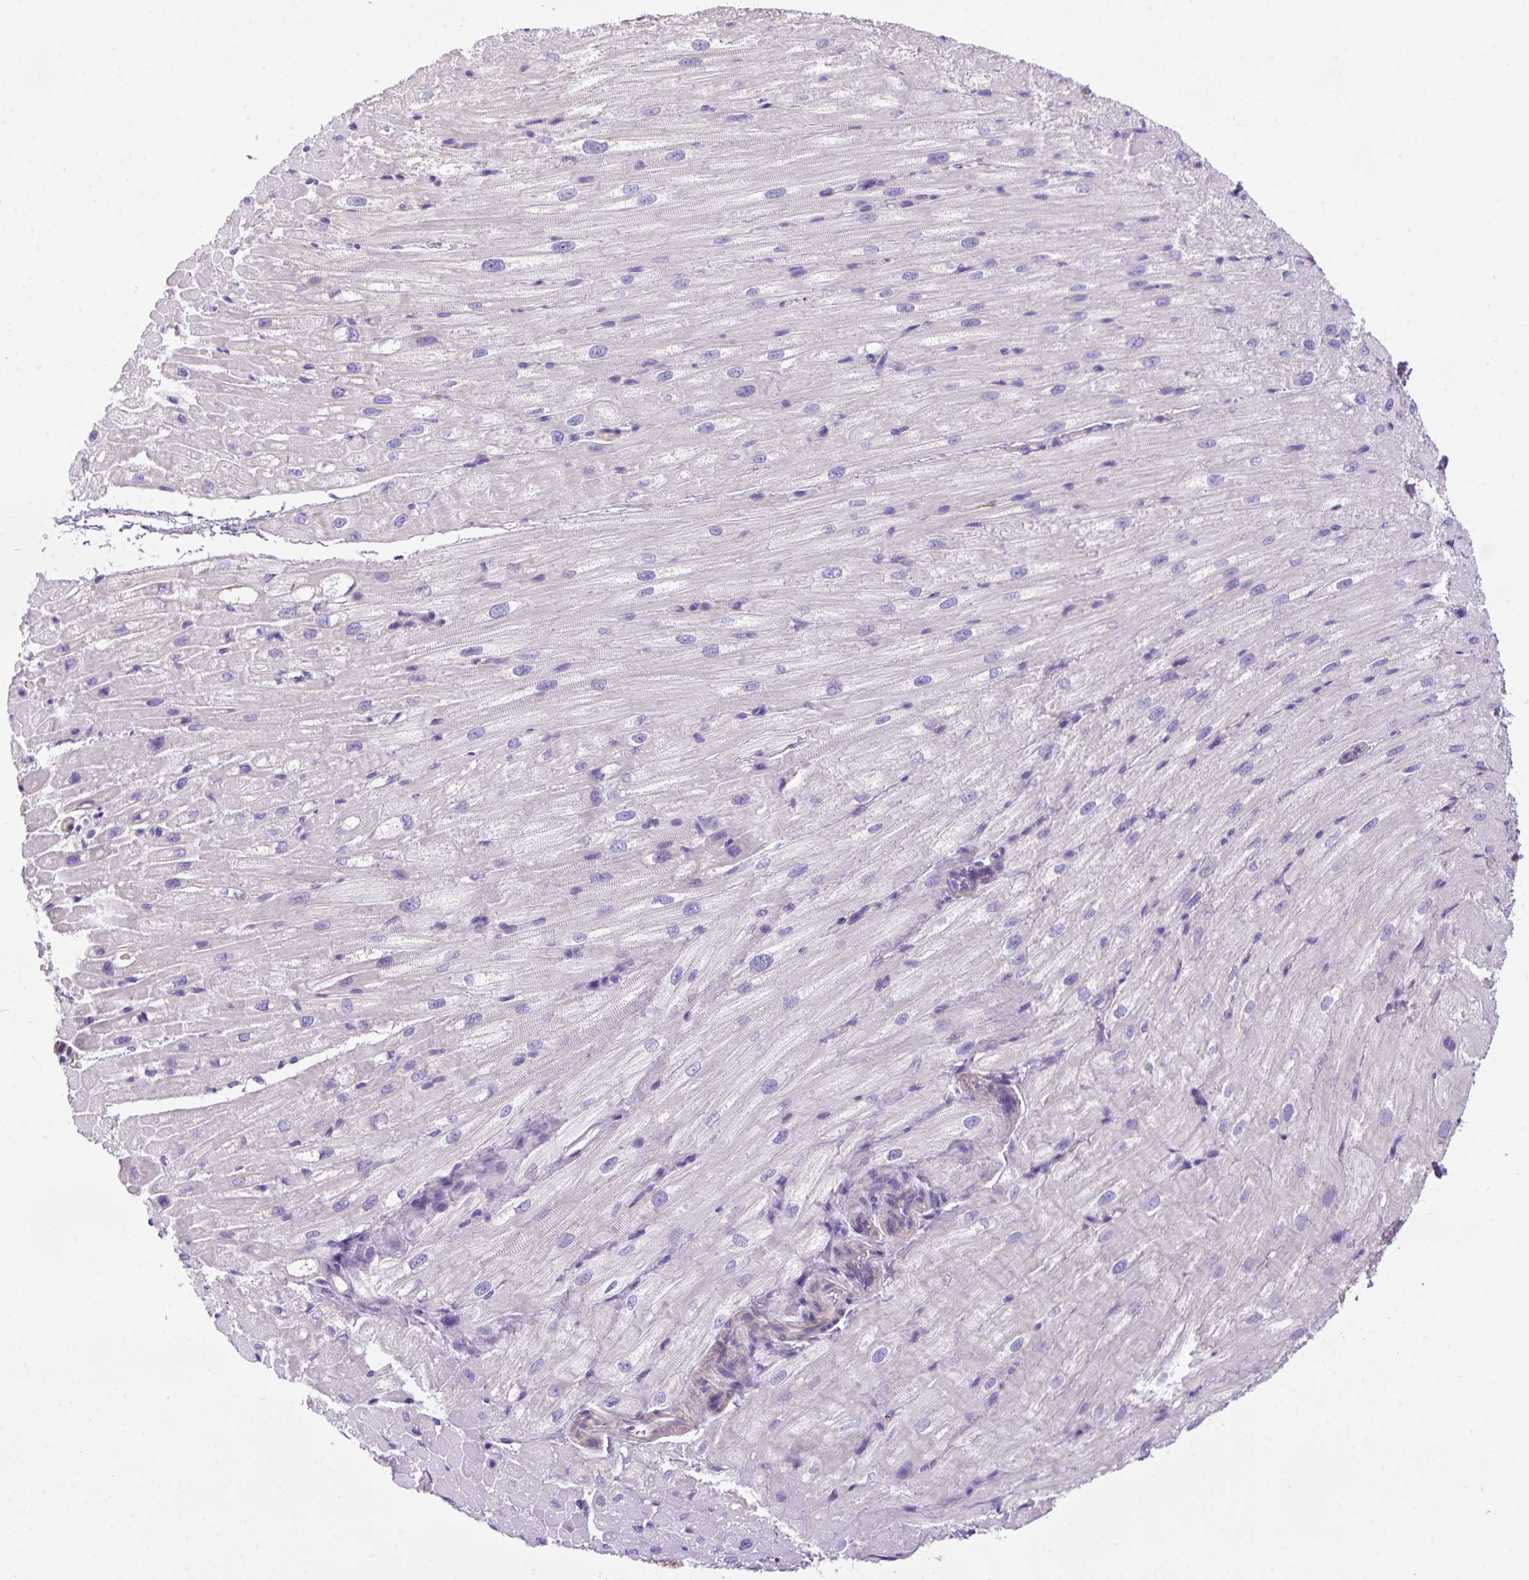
{"staining": {"intensity": "negative", "quantity": "none", "location": "none"}, "tissue": "heart muscle", "cell_type": "Cardiomyocytes", "image_type": "normal", "snomed": [{"axis": "morphology", "description": "Normal tissue, NOS"}, {"axis": "topography", "description": "Heart"}], "caption": "Immunohistochemical staining of benign heart muscle demonstrates no significant positivity in cardiomyocytes.", "gene": "NPTN", "patient": {"sex": "male", "age": 62}}